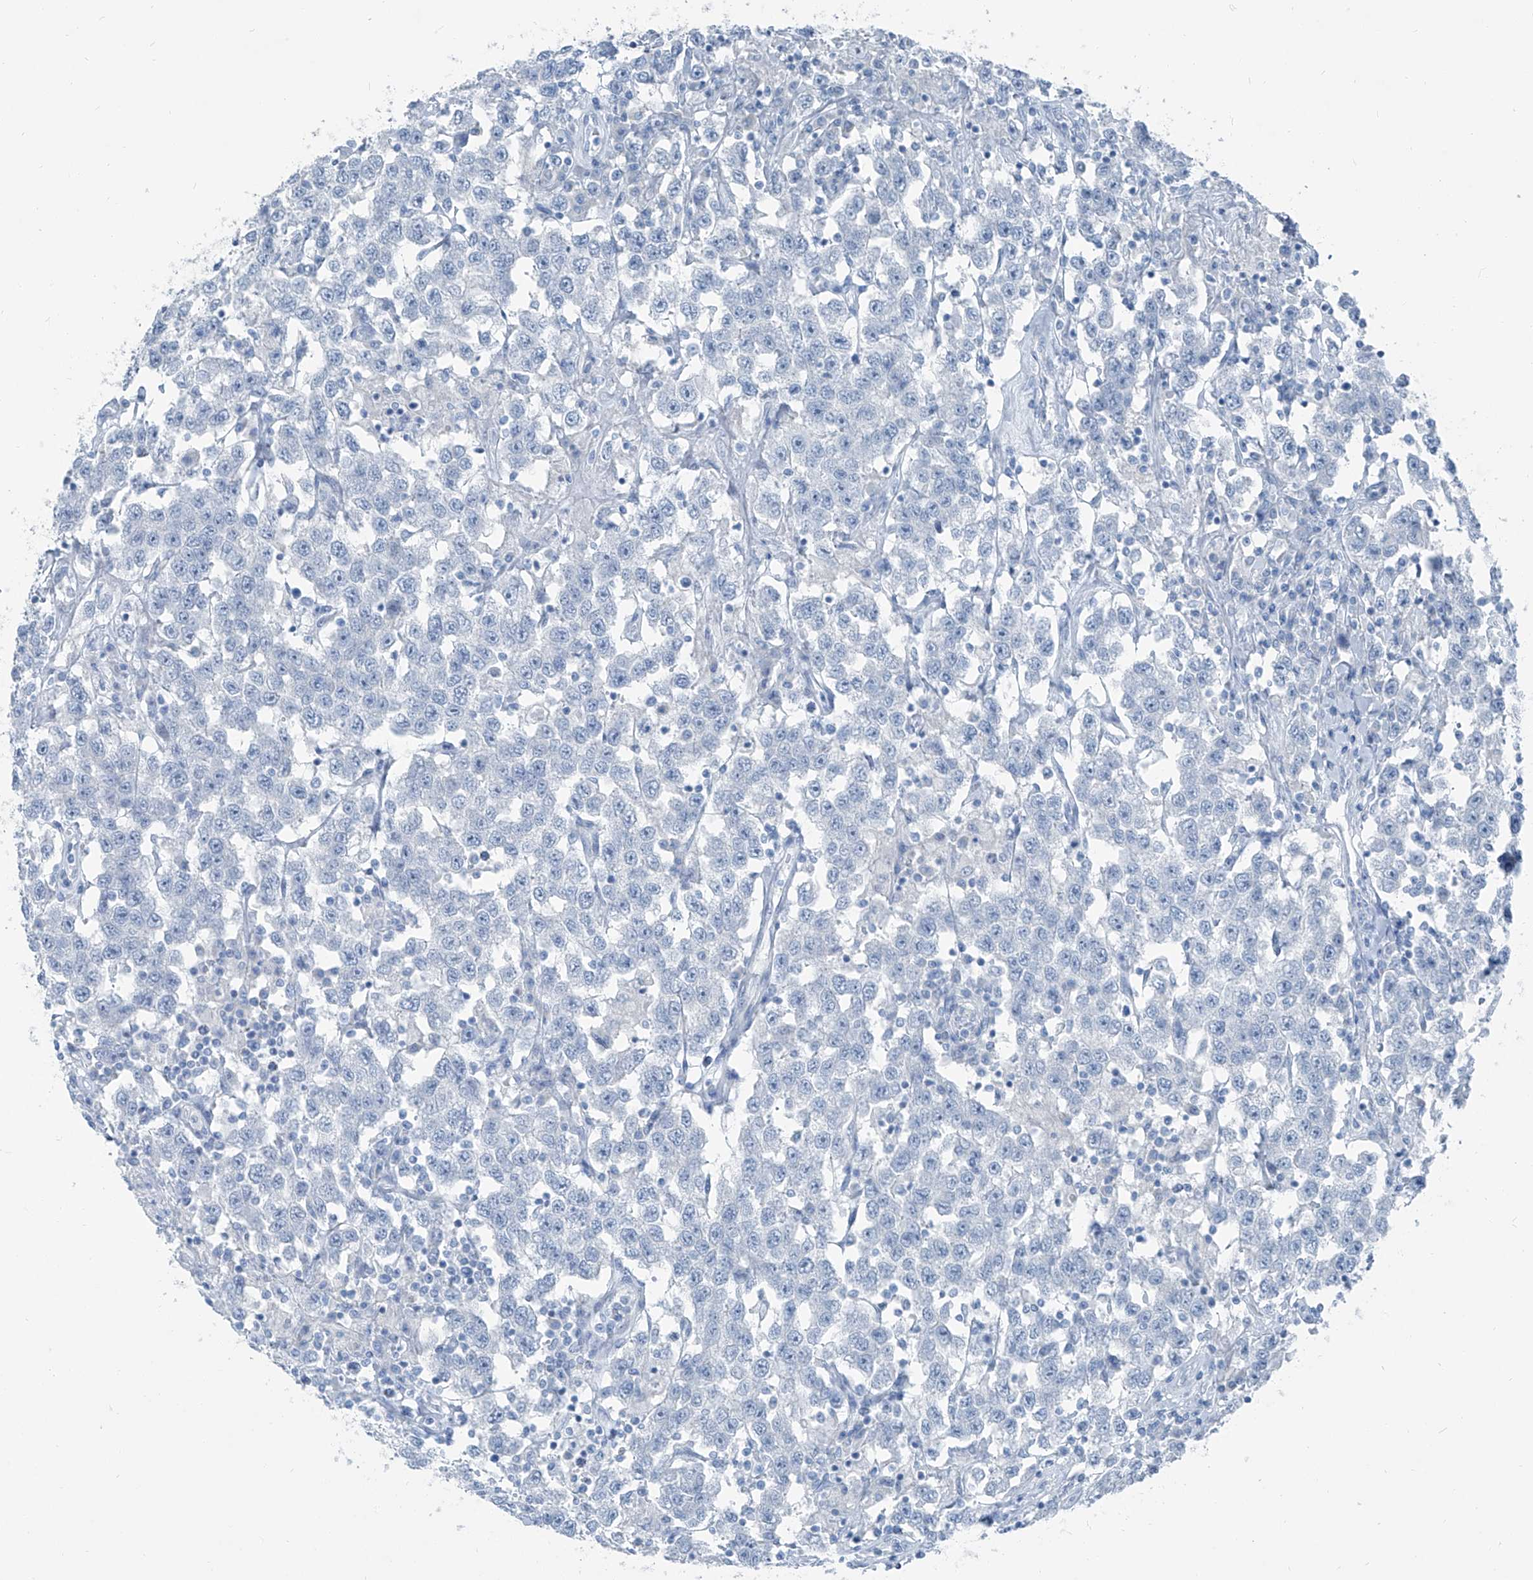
{"staining": {"intensity": "negative", "quantity": "none", "location": "none"}, "tissue": "testis cancer", "cell_type": "Tumor cells", "image_type": "cancer", "snomed": [{"axis": "morphology", "description": "Seminoma, NOS"}, {"axis": "topography", "description": "Testis"}], "caption": "The image demonstrates no significant staining in tumor cells of seminoma (testis). (Stains: DAB (3,3'-diaminobenzidine) immunohistochemistry with hematoxylin counter stain, Microscopy: brightfield microscopy at high magnification).", "gene": "RGN", "patient": {"sex": "male", "age": 41}}